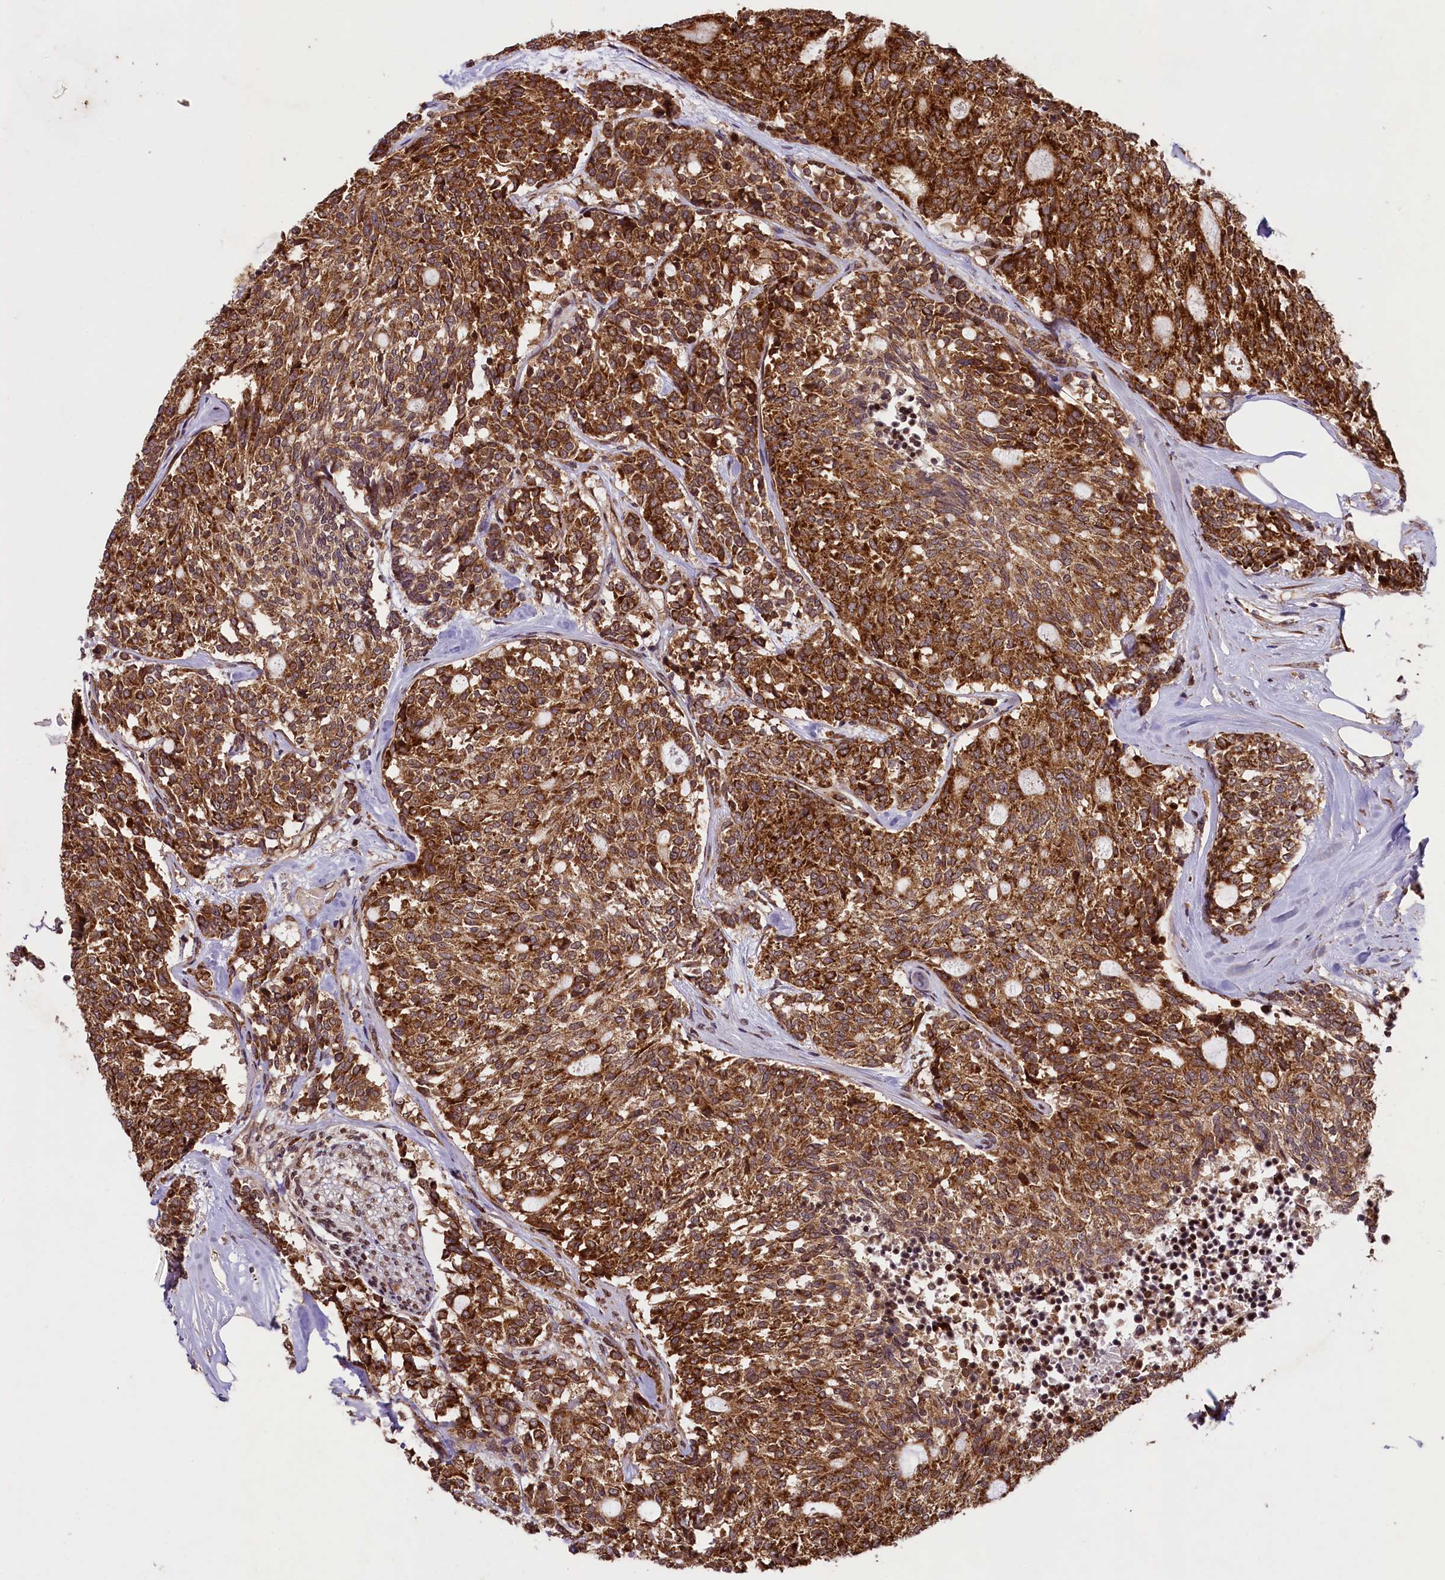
{"staining": {"intensity": "strong", "quantity": ">75%", "location": "cytoplasmic/membranous"}, "tissue": "carcinoid", "cell_type": "Tumor cells", "image_type": "cancer", "snomed": [{"axis": "morphology", "description": "Carcinoid, malignant, NOS"}, {"axis": "topography", "description": "Pancreas"}], "caption": "Protein staining exhibits strong cytoplasmic/membranous staining in approximately >75% of tumor cells in carcinoid.", "gene": "LARP4", "patient": {"sex": "female", "age": 54}}